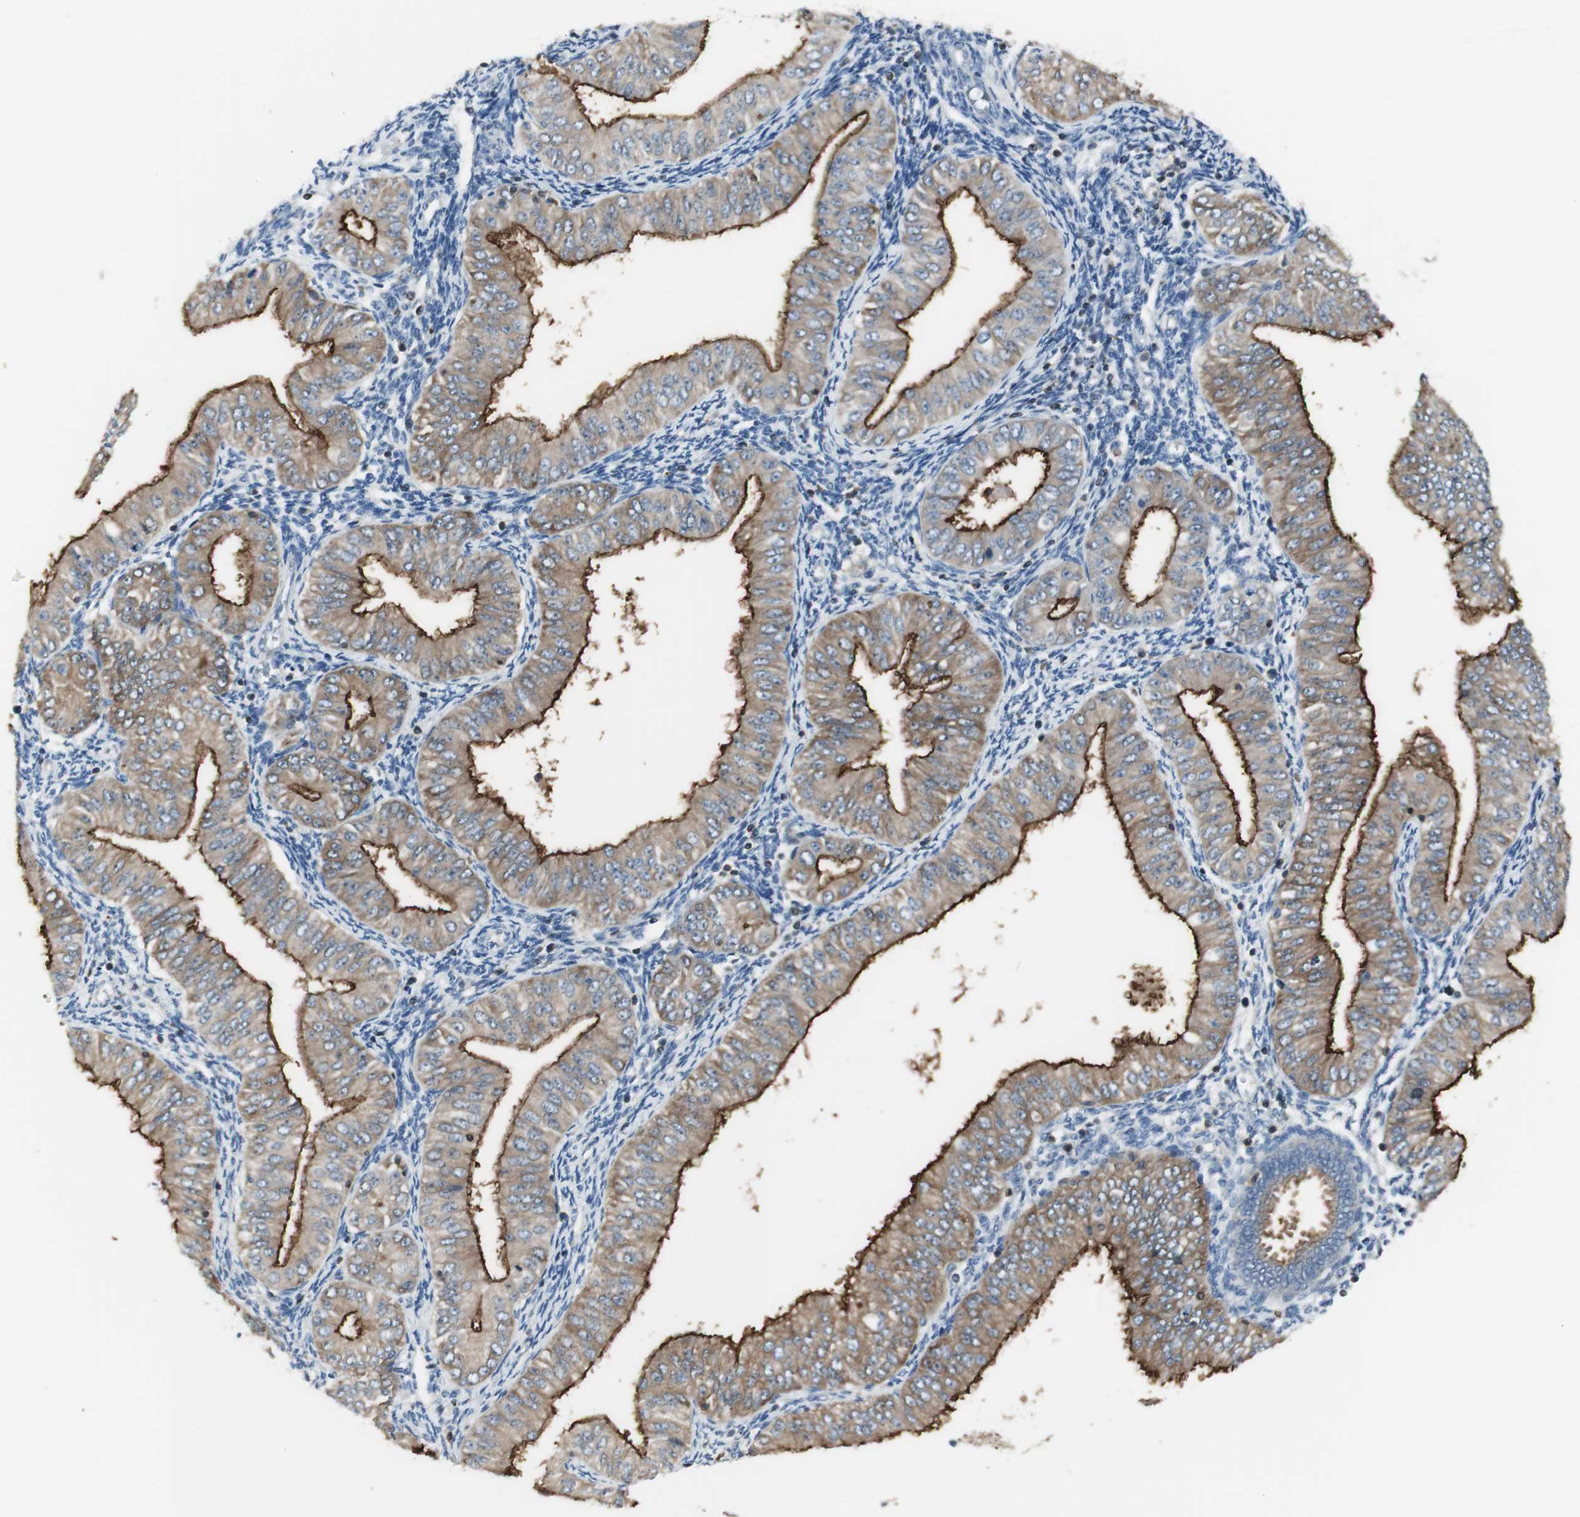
{"staining": {"intensity": "strong", "quantity": ">75%", "location": "cytoplasmic/membranous"}, "tissue": "endometrial cancer", "cell_type": "Tumor cells", "image_type": "cancer", "snomed": [{"axis": "morphology", "description": "Normal tissue, NOS"}, {"axis": "morphology", "description": "Adenocarcinoma, NOS"}, {"axis": "topography", "description": "Endometrium"}], "caption": "Adenocarcinoma (endometrial) was stained to show a protein in brown. There is high levels of strong cytoplasmic/membranous staining in approximately >75% of tumor cells. Using DAB (brown) and hematoxylin (blue) stains, captured at high magnification using brightfield microscopy.", "gene": "SLC9A3R1", "patient": {"sex": "female", "age": 53}}